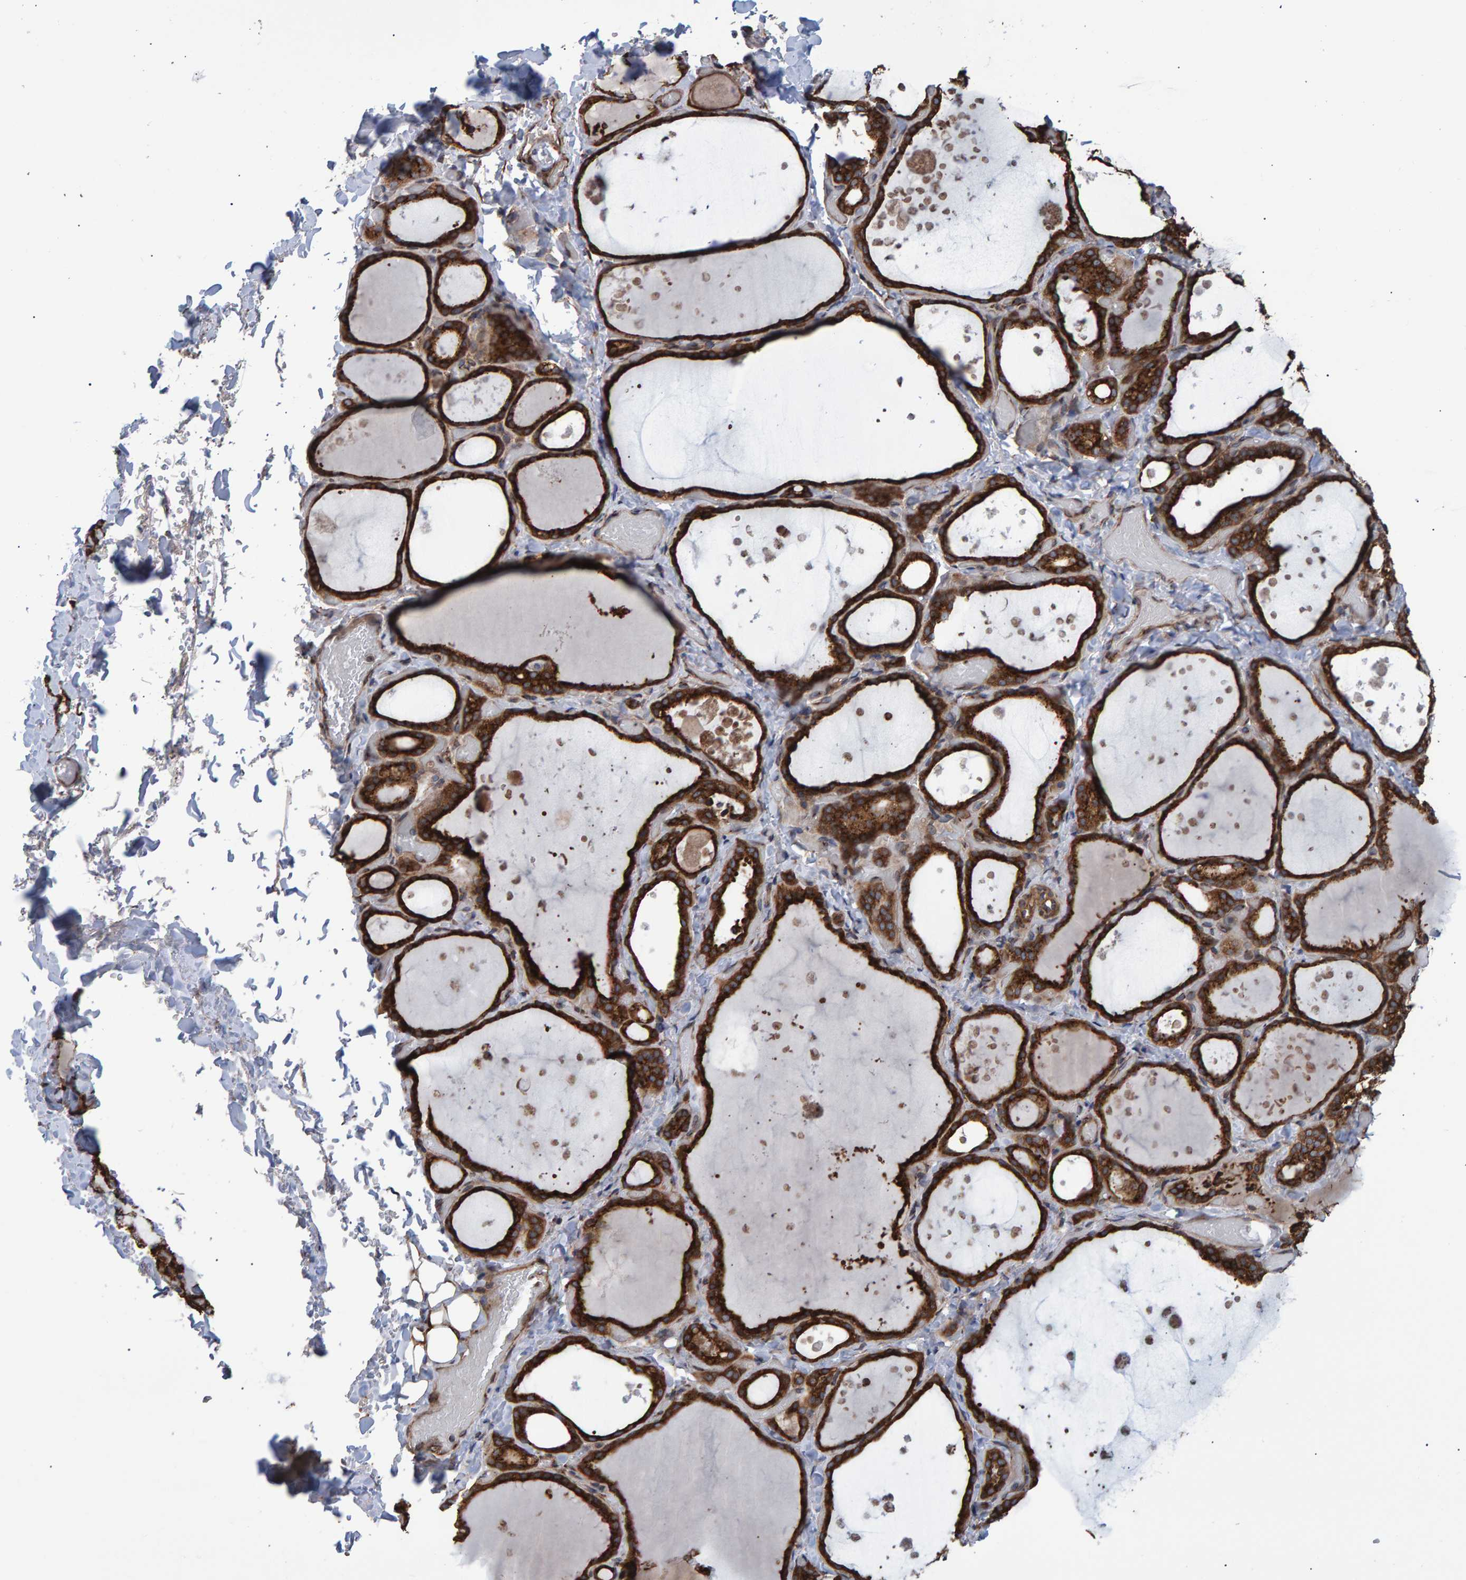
{"staining": {"intensity": "strong", "quantity": ">75%", "location": "cytoplasmic/membranous"}, "tissue": "thyroid gland", "cell_type": "Glandular cells", "image_type": "normal", "snomed": [{"axis": "morphology", "description": "Normal tissue, NOS"}, {"axis": "topography", "description": "Thyroid gland"}], "caption": "Protein positivity by immunohistochemistry displays strong cytoplasmic/membranous positivity in about >75% of glandular cells in unremarkable thyroid gland.", "gene": "FAM117A", "patient": {"sex": "female", "age": 44}}